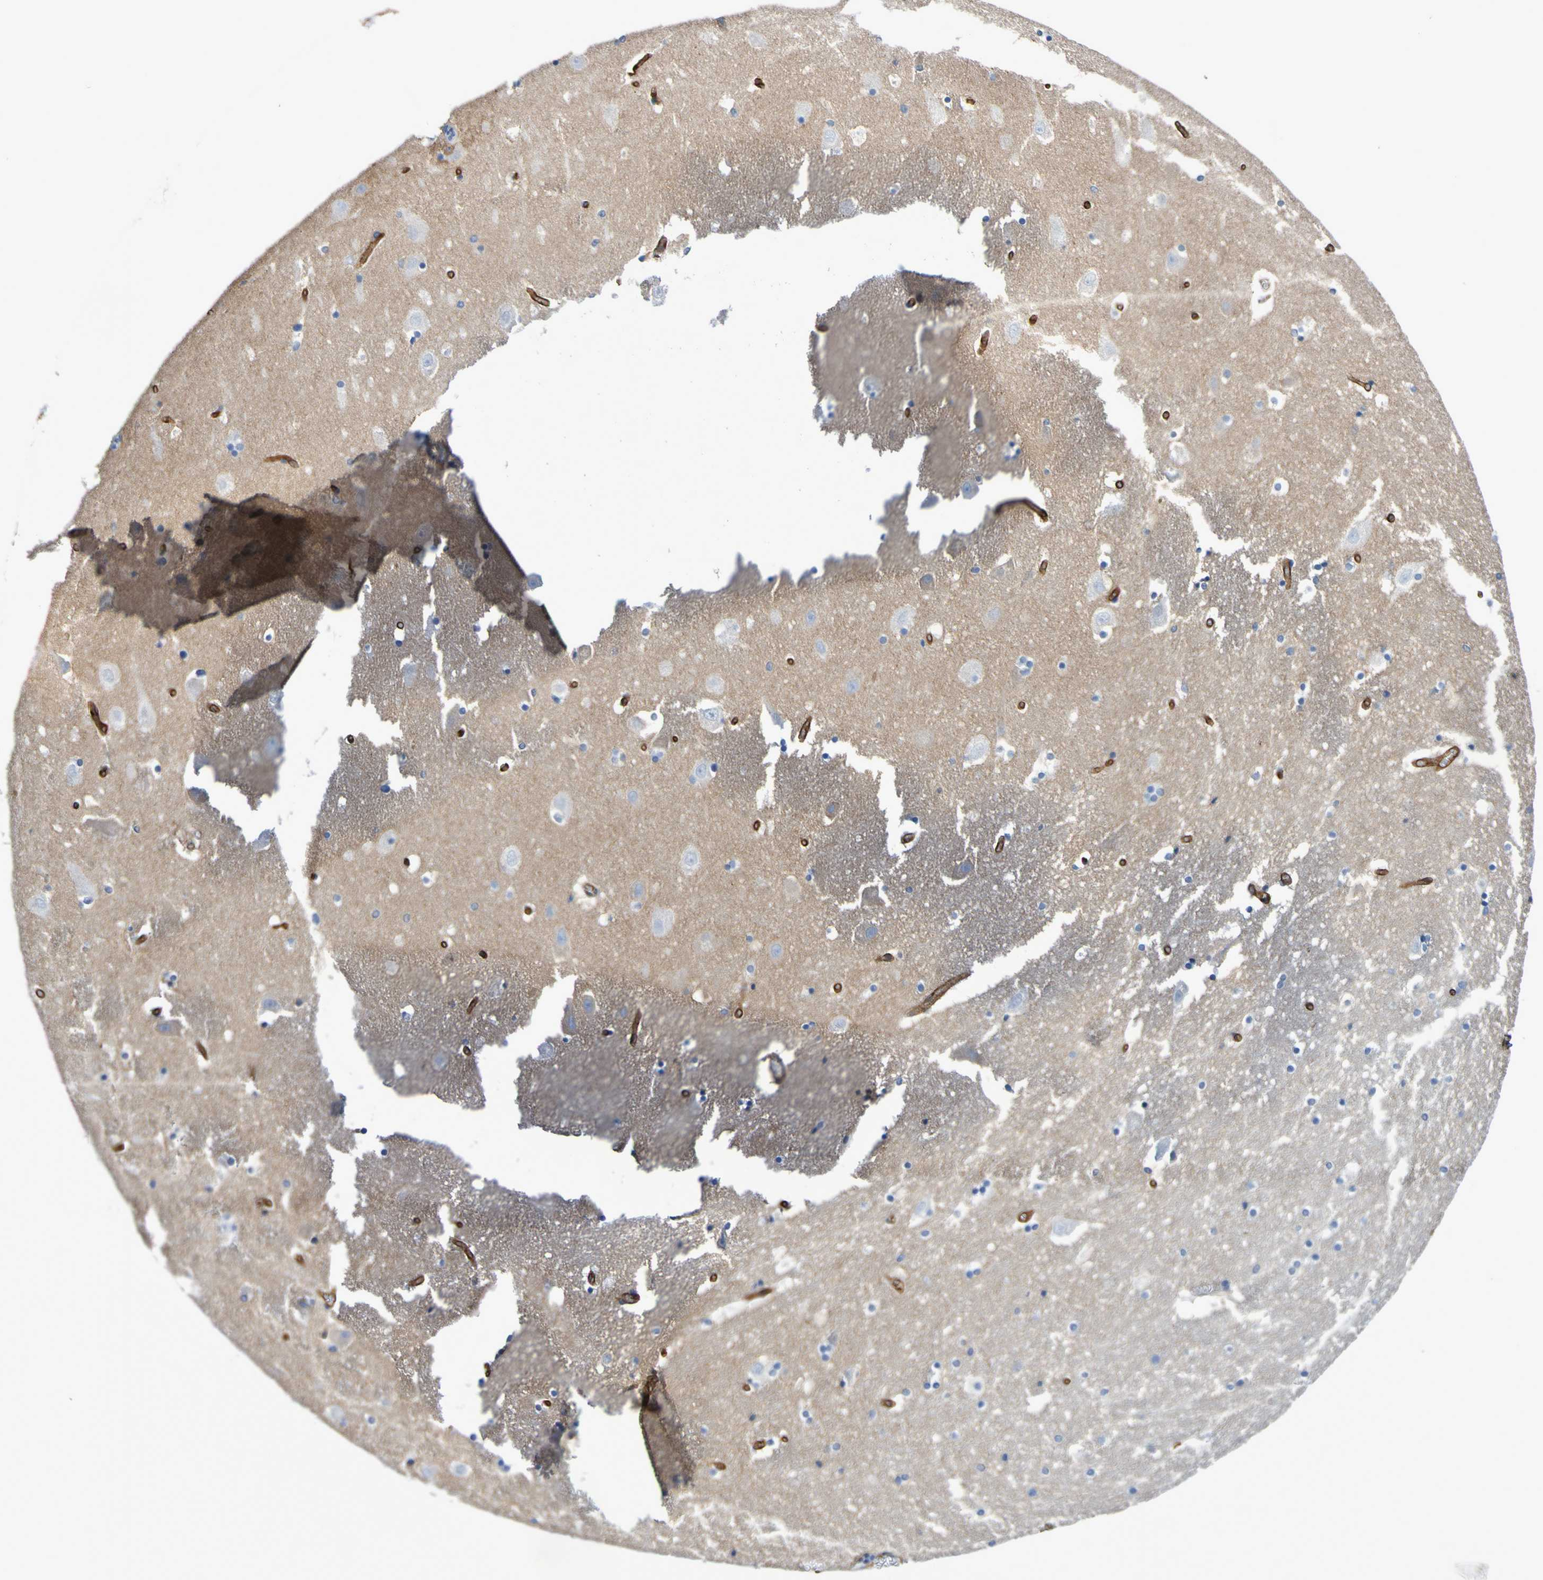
{"staining": {"intensity": "negative", "quantity": "none", "location": "none"}, "tissue": "hippocampus", "cell_type": "Glial cells", "image_type": "normal", "snomed": [{"axis": "morphology", "description": "Normal tissue, NOS"}, {"axis": "topography", "description": "Hippocampus"}], "caption": "Micrograph shows no protein staining in glial cells of benign hippocampus.", "gene": "SLC3A2", "patient": {"sex": "male", "age": 45}}